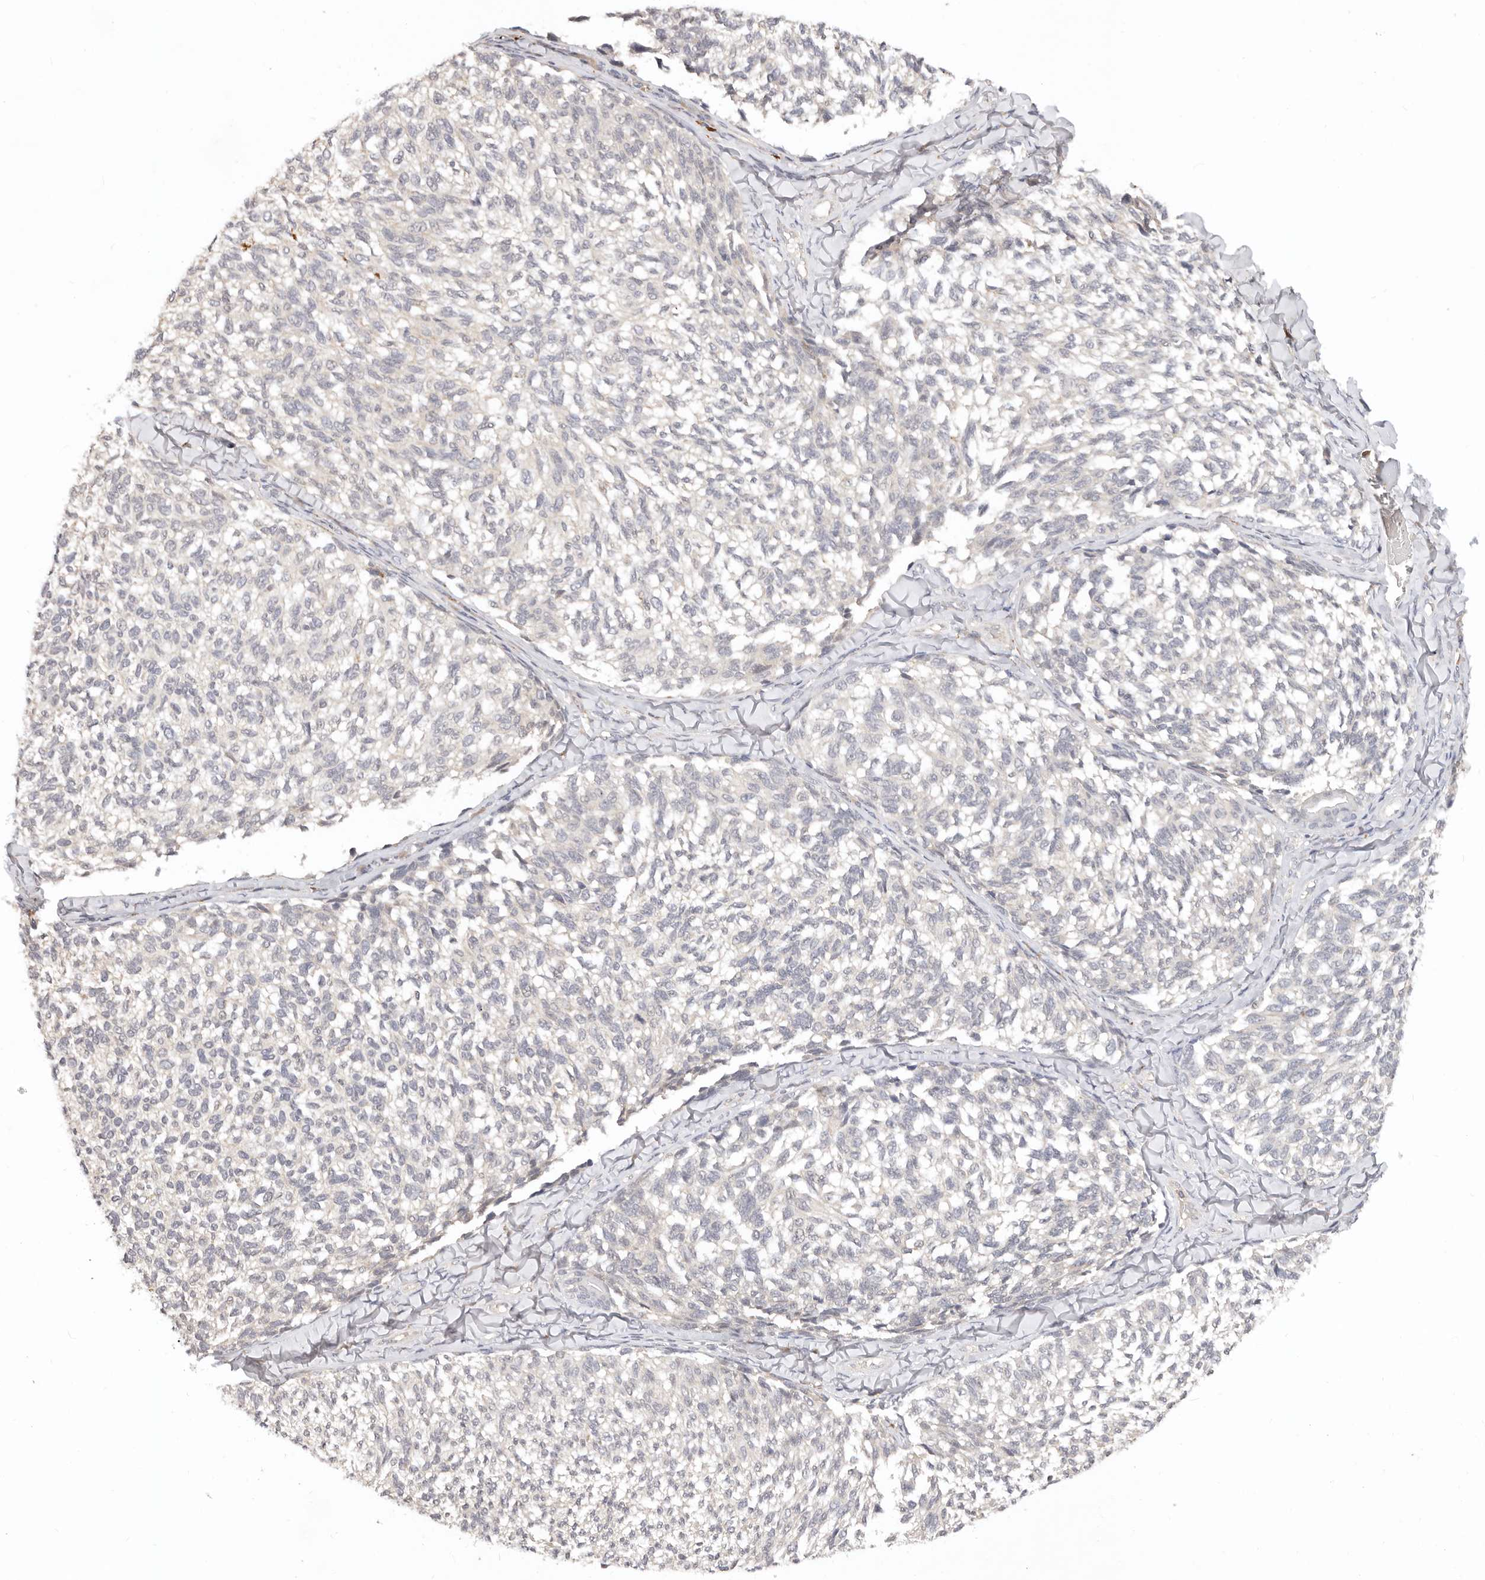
{"staining": {"intensity": "weak", "quantity": "<25%", "location": "cytoplasmic/membranous"}, "tissue": "melanoma", "cell_type": "Tumor cells", "image_type": "cancer", "snomed": [{"axis": "morphology", "description": "Malignant melanoma, NOS"}, {"axis": "topography", "description": "Skin"}], "caption": "Immunohistochemical staining of human malignant melanoma displays no significant staining in tumor cells. The staining was performed using DAB to visualize the protein expression in brown, while the nuclei were stained in blue with hematoxylin (Magnification: 20x).", "gene": "USP49", "patient": {"sex": "female", "age": 73}}